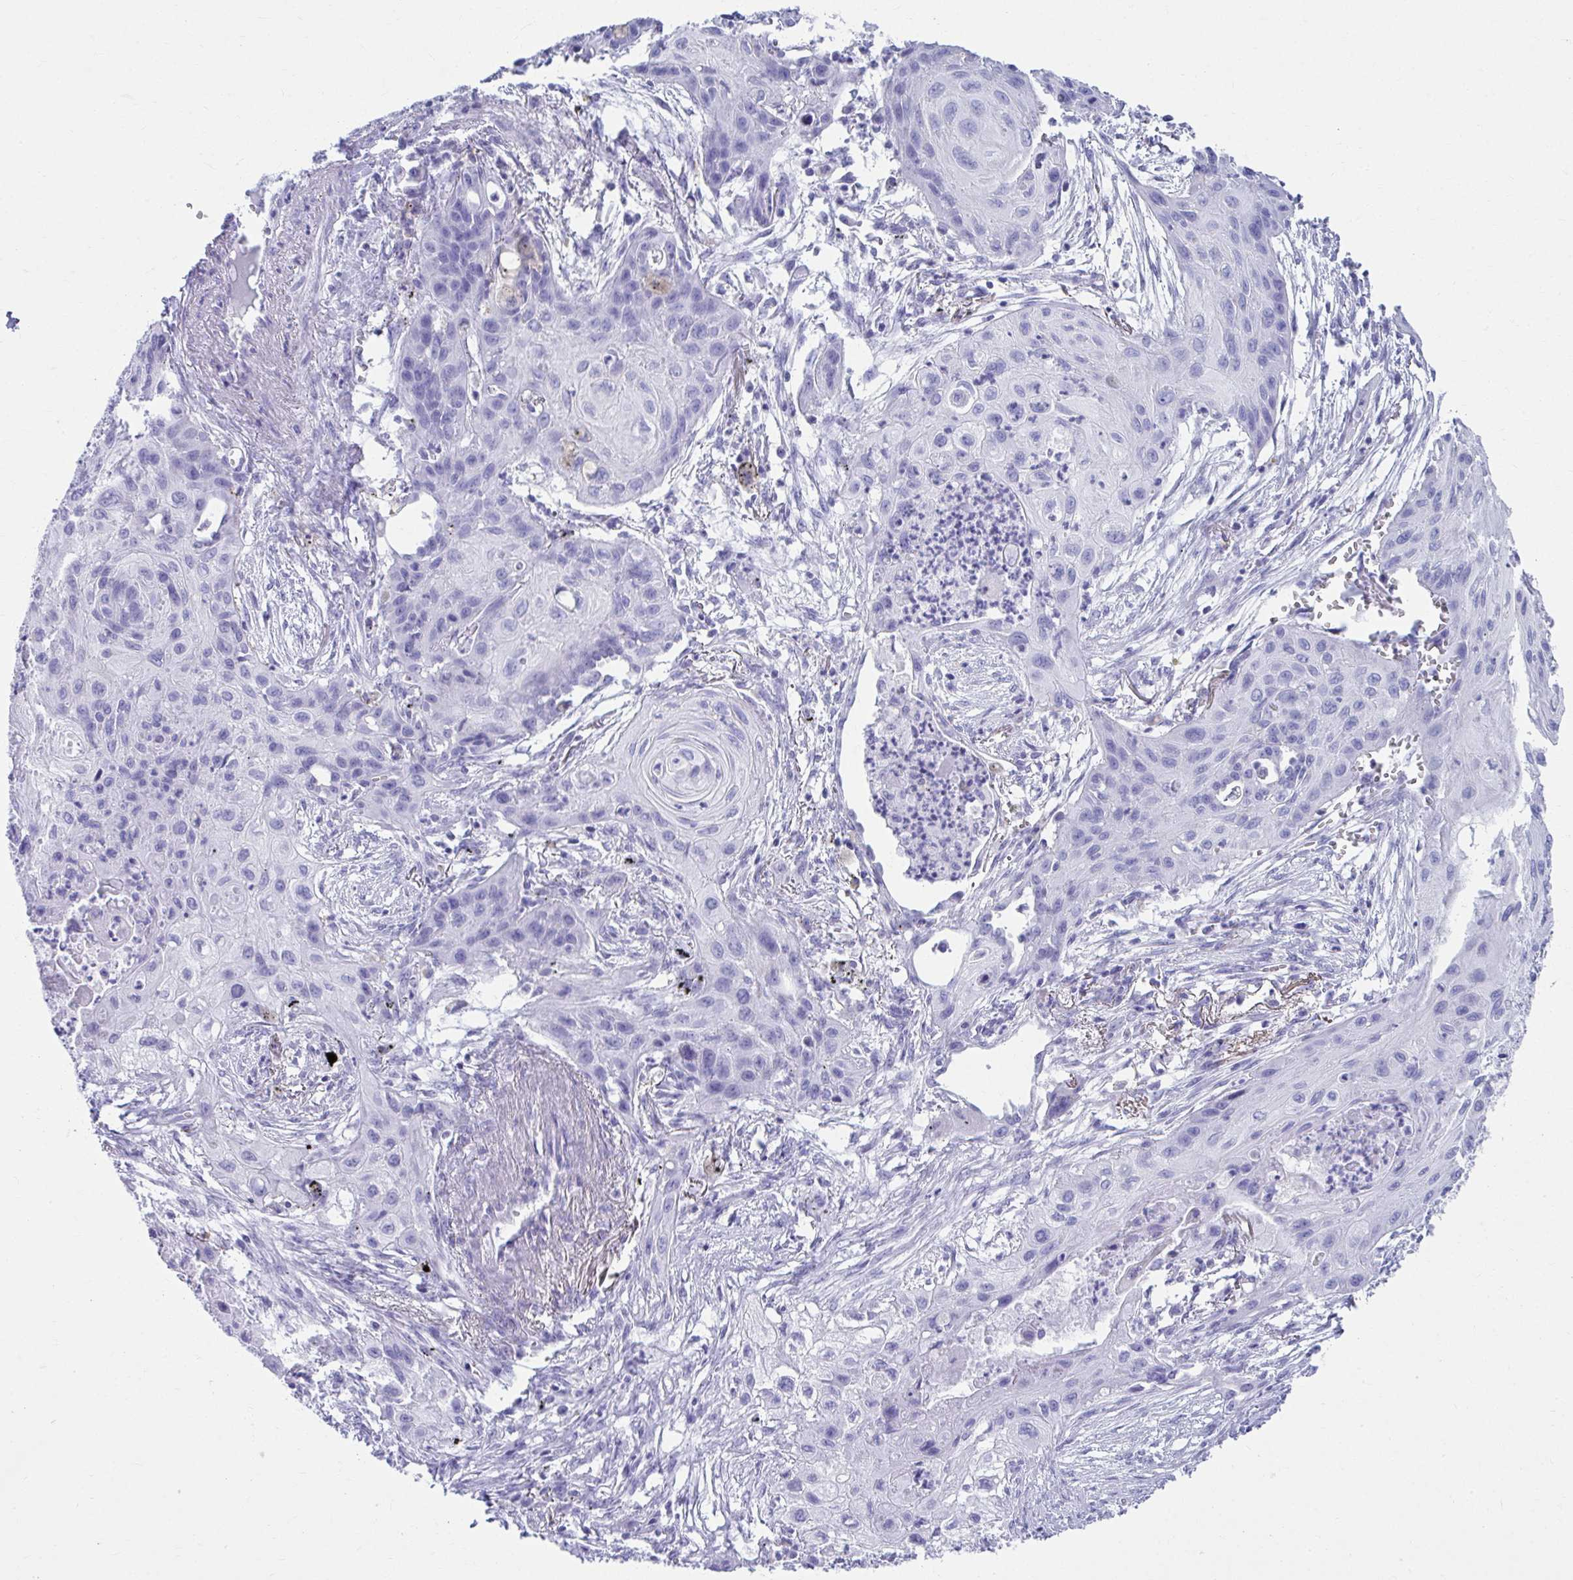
{"staining": {"intensity": "negative", "quantity": "none", "location": "none"}, "tissue": "lung cancer", "cell_type": "Tumor cells", "image_type": "cancer", "snomed": [{"axis": "morphology", "description": "Squamous cell carcinoma, NOS"}, {"axis": "topography", "description": "Lung"}], "caption": "Immunohistochemical staining of lung cancer (squamous cell carcinoma) displays no significant expression in tumor cells.", "gene": "ATP4B", "patient": {"sex": "male", "age": 71}}